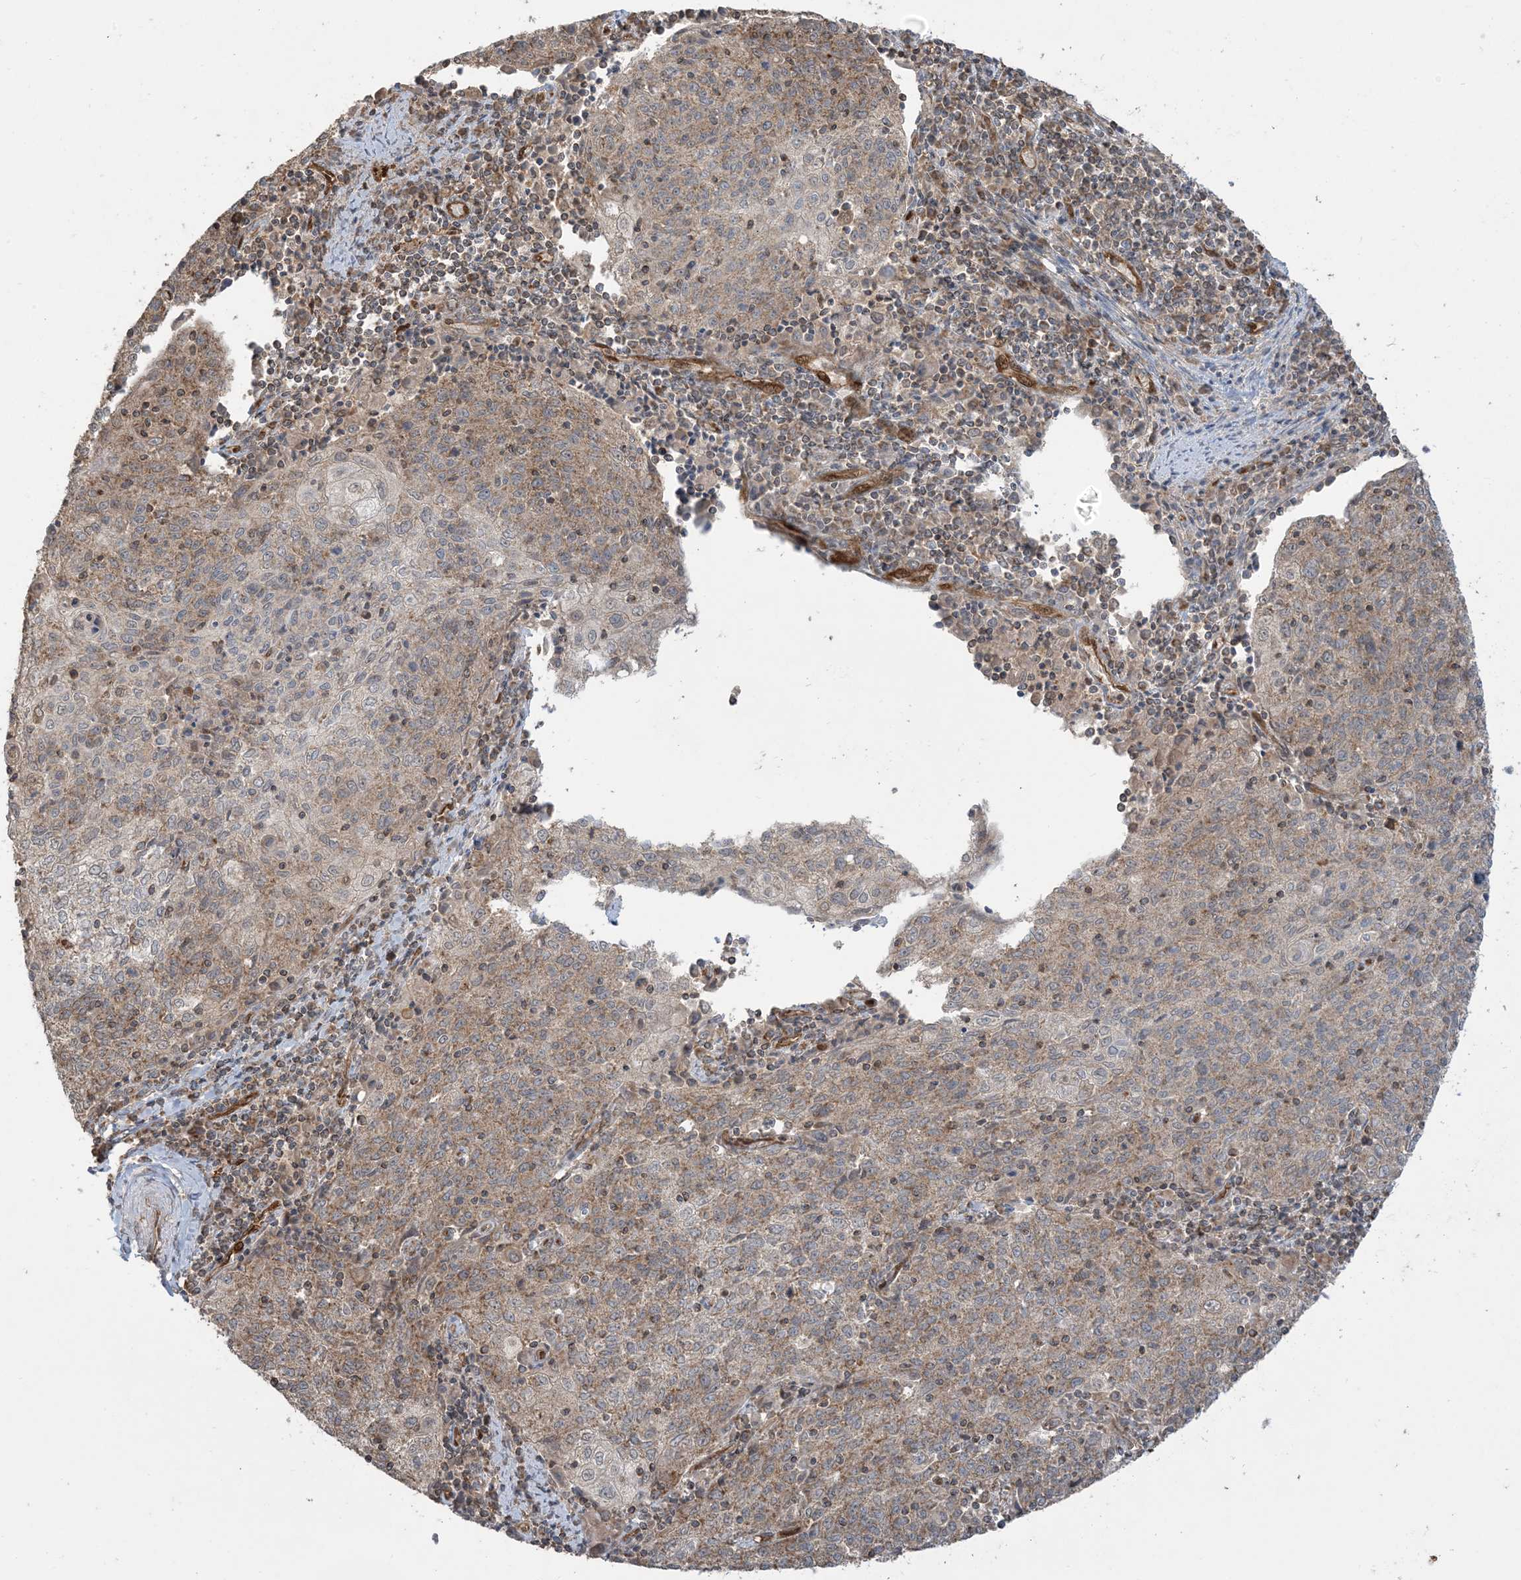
{"staining": {"intensity": "weak", "quantity": ">75%", "location": "cytoplasmic/membranous"}, "tissue": "cervical cancer", "cell_type": "Tumor cells", "image_type": "cancer", "snomed": [{"axis": "morphology", "description": "Squamous cell carcinoma, NOS"}, {"axis": "topography", "description": "Cervix"}], "caption": "A micrograph of human squamous cell carcinoma (cervical) stained for a protein displays weak cytoplasmic/membranous brown staining in tumor cells.", "gene": "PPM1F", "patient": {"sex": "female", "age": 48}}